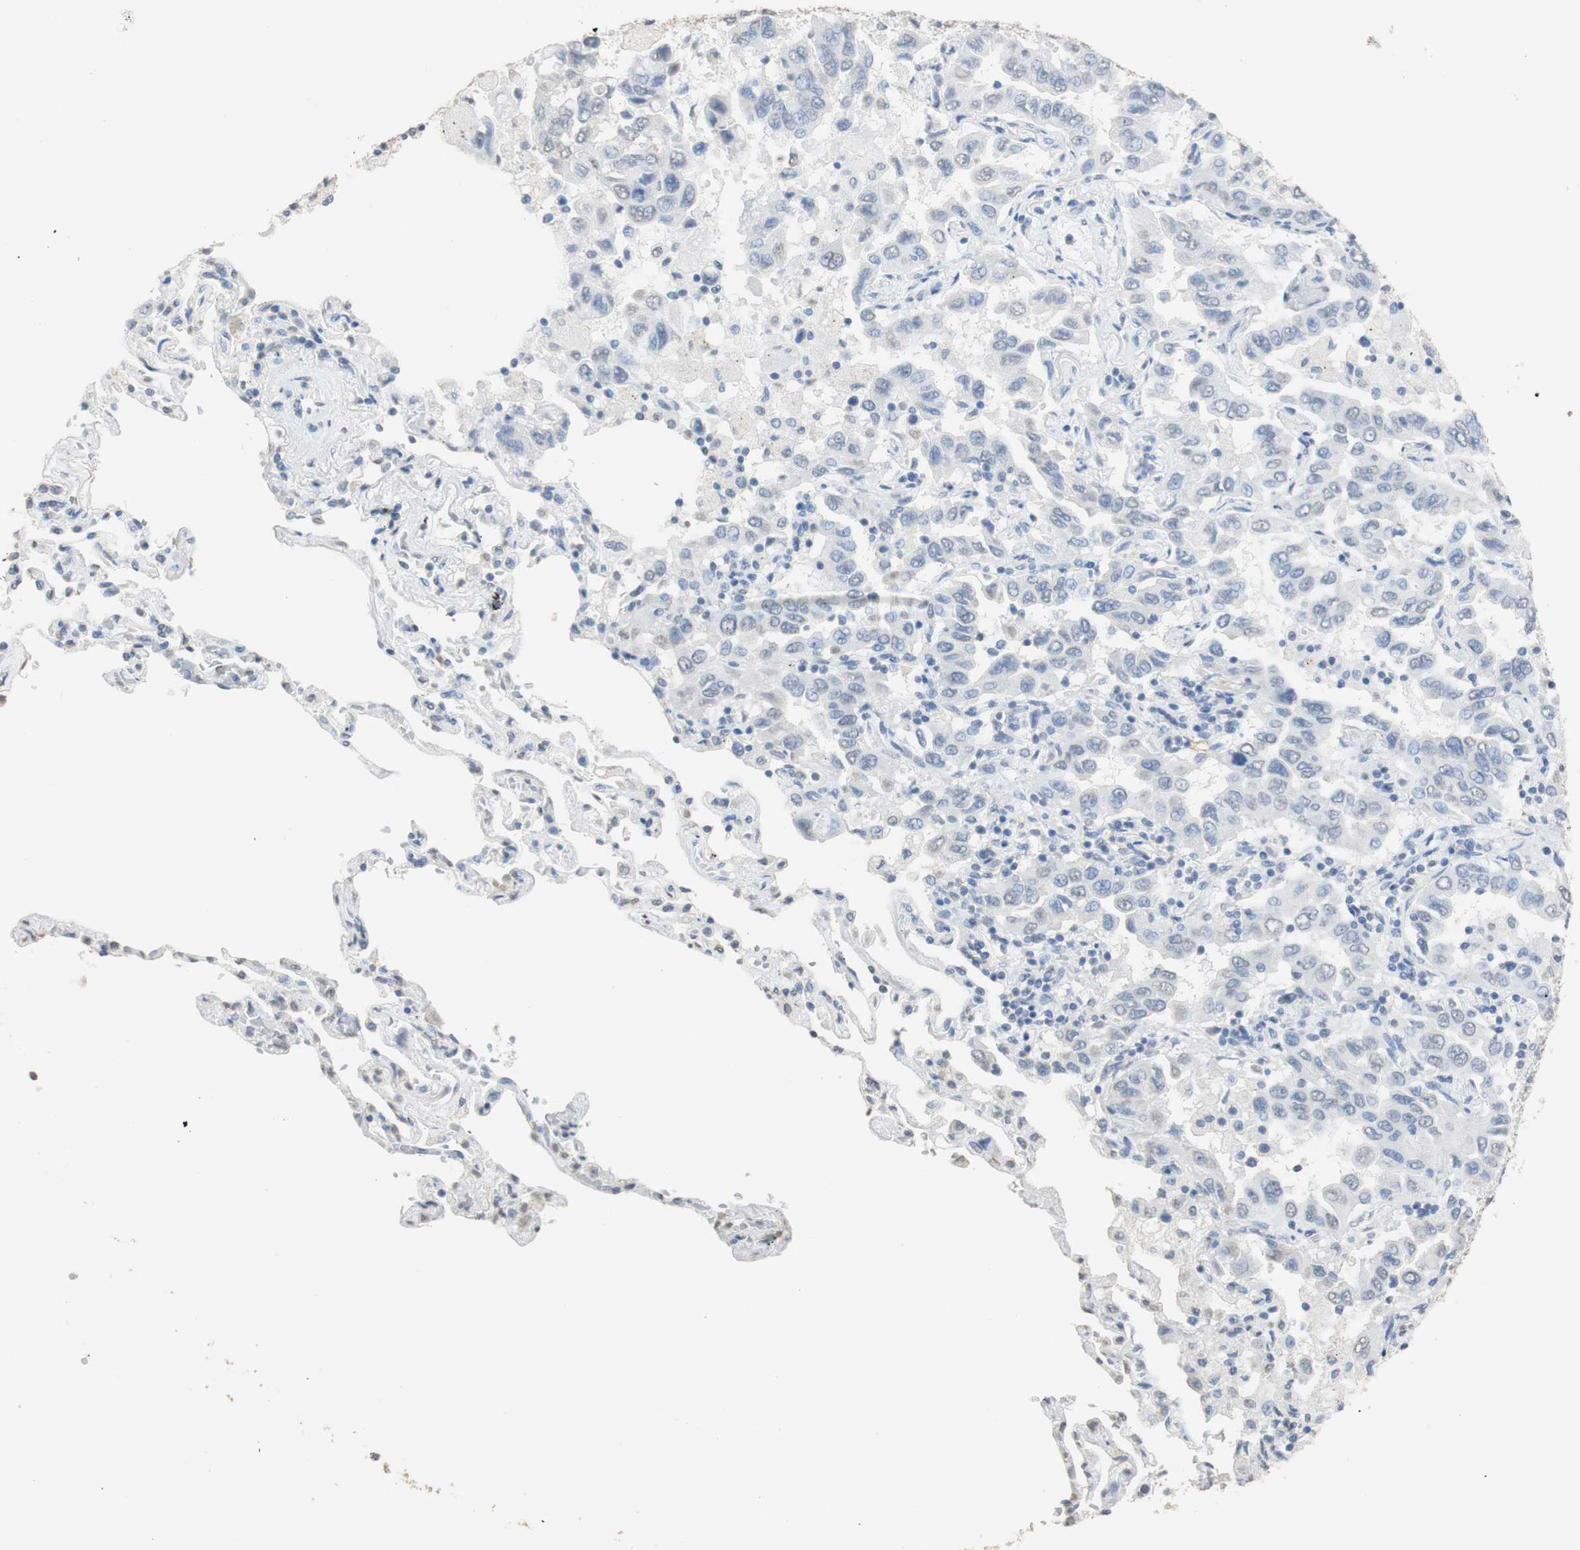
{"staining": {"intensity": "negative", "quantity": "none", "location": "none"}, "tissue": "lung cancer", "cell_type": "Tumor cells", "image_type": "cancer", "snomed": [{"axis": "morphology", "description": "Adenocarcinoma, NOS"}, {"axis": "topography", "description": "Lung"}], "caption": "Immunohistochemistry (IHC) of human adenocarcinoma (lung) demonstrates no staining in tumor cells.", "gene": "L1CAM", "patient": {"sex": "male", "age": 64}}